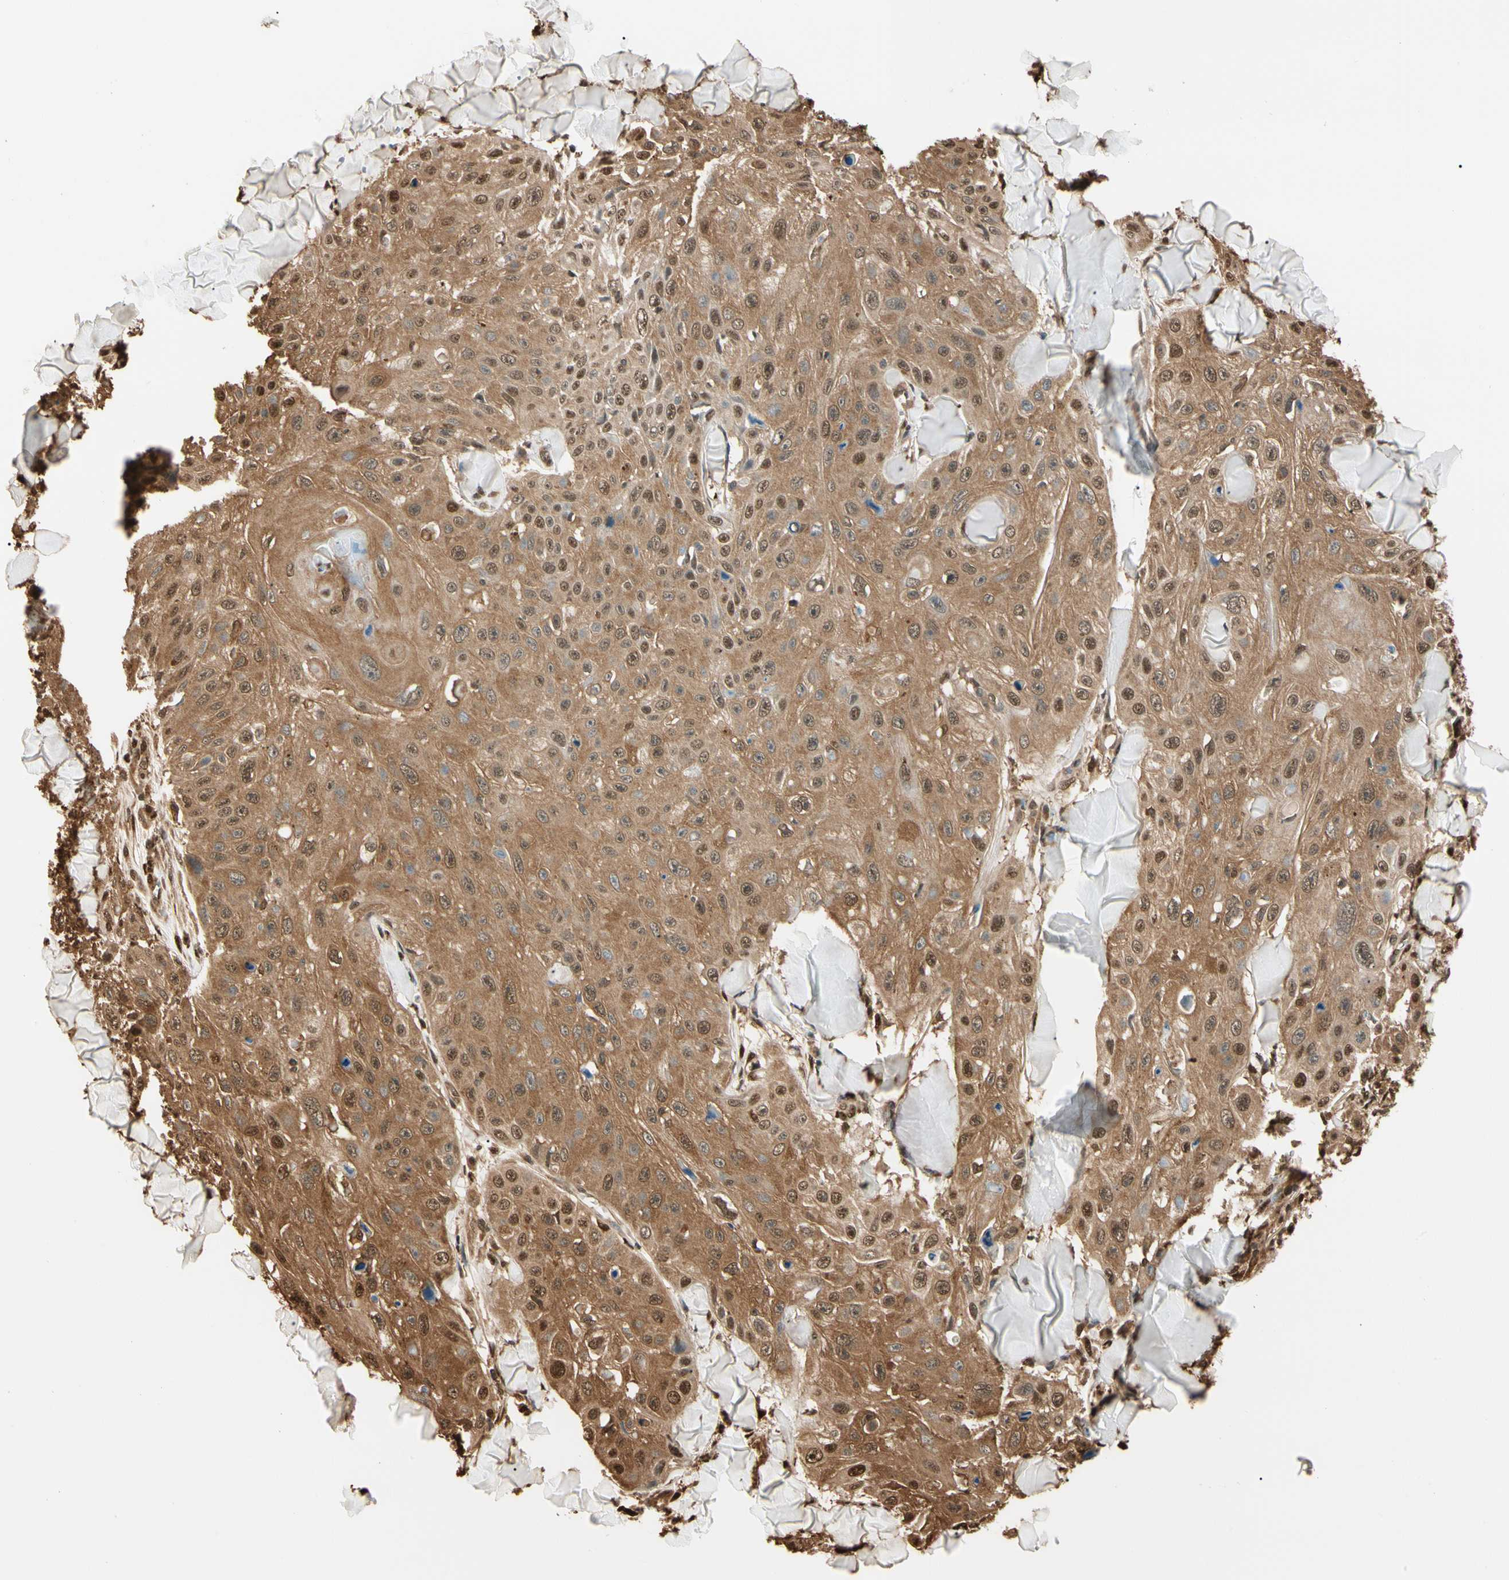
{"staining": {"intensity": "moderate", "quantity": ">75%", "location": "cytoplasmic/membranous,nuclear"}, "tissue": "skin cancer", "cell_type": "Tumor cells", "image_type": "cancer", "snomed": [{"axis": "morphology", "description": "Squamous cell carcinoma, NOS"}, {"axis": "topography", "description": "Skin"}], "caption": "Protein analysis of skin squamous cell carcinoma tissue demonstrates moderate cytoplasmic/membranous and nuclear positivity in about >75% of tumor cells.", "gene": "PNCK", "patient": {"sex": "male", "age": 86}}